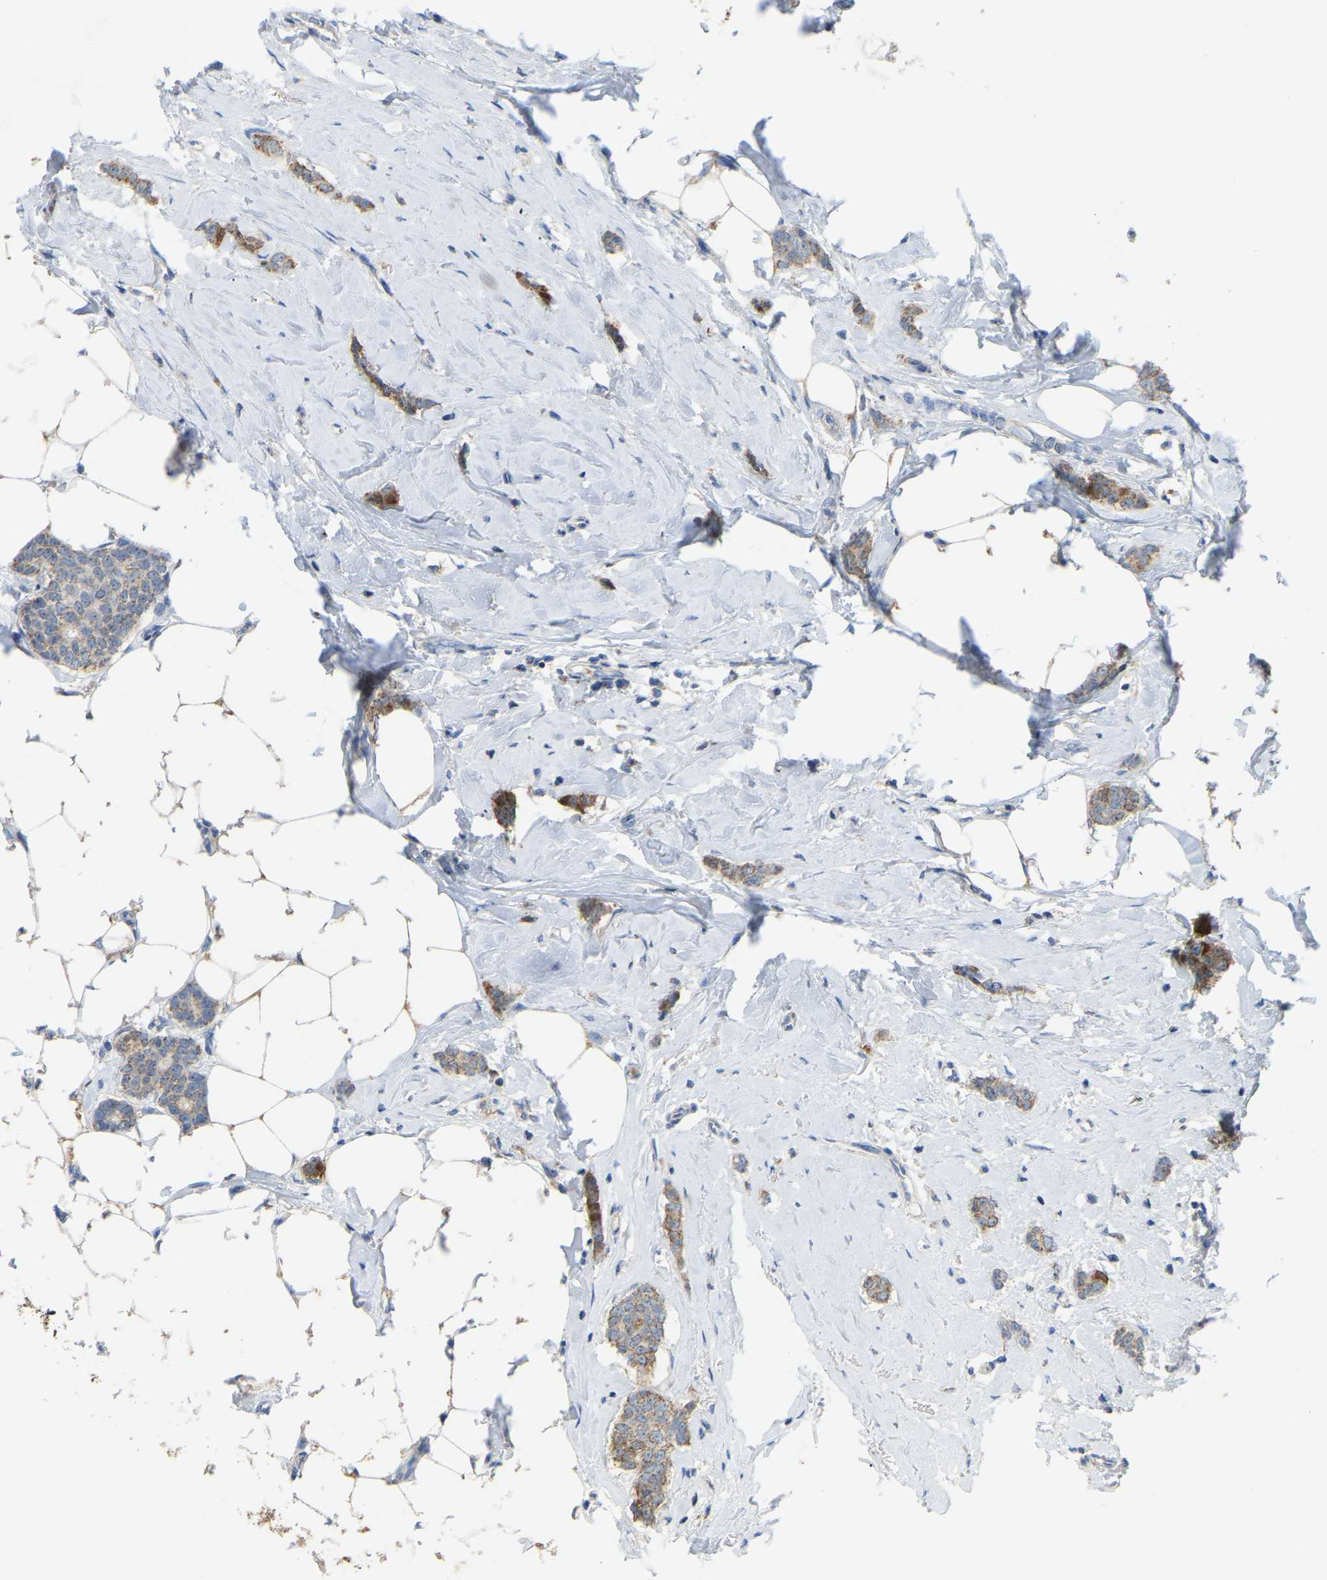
{"staining": {"intensity": "moderate", "quantity": ">75%", "location": "cytoplasmic/membranous"}, "tissue": "breast cancer", "cell_type": "Tumor cells", "image_type": "cancer", "snomed": [{"axis": "morphology", "description": "Lobular carcinoma"}, {"axis": "topography", "description": "Skin"}, {"axis": "topography", "description": "Breast"}], "caption": "Protein staining by immunohistochemistry (IHC) displays moderate cytoplasmic/membranous staining in about >75% of tumor cells in lobular carcinoma (breast). The protein is shown in brown color, while the nuclei are stained blue.", "gene": "SERPINB5", "patient": {"sex": "female", "age": 46}}